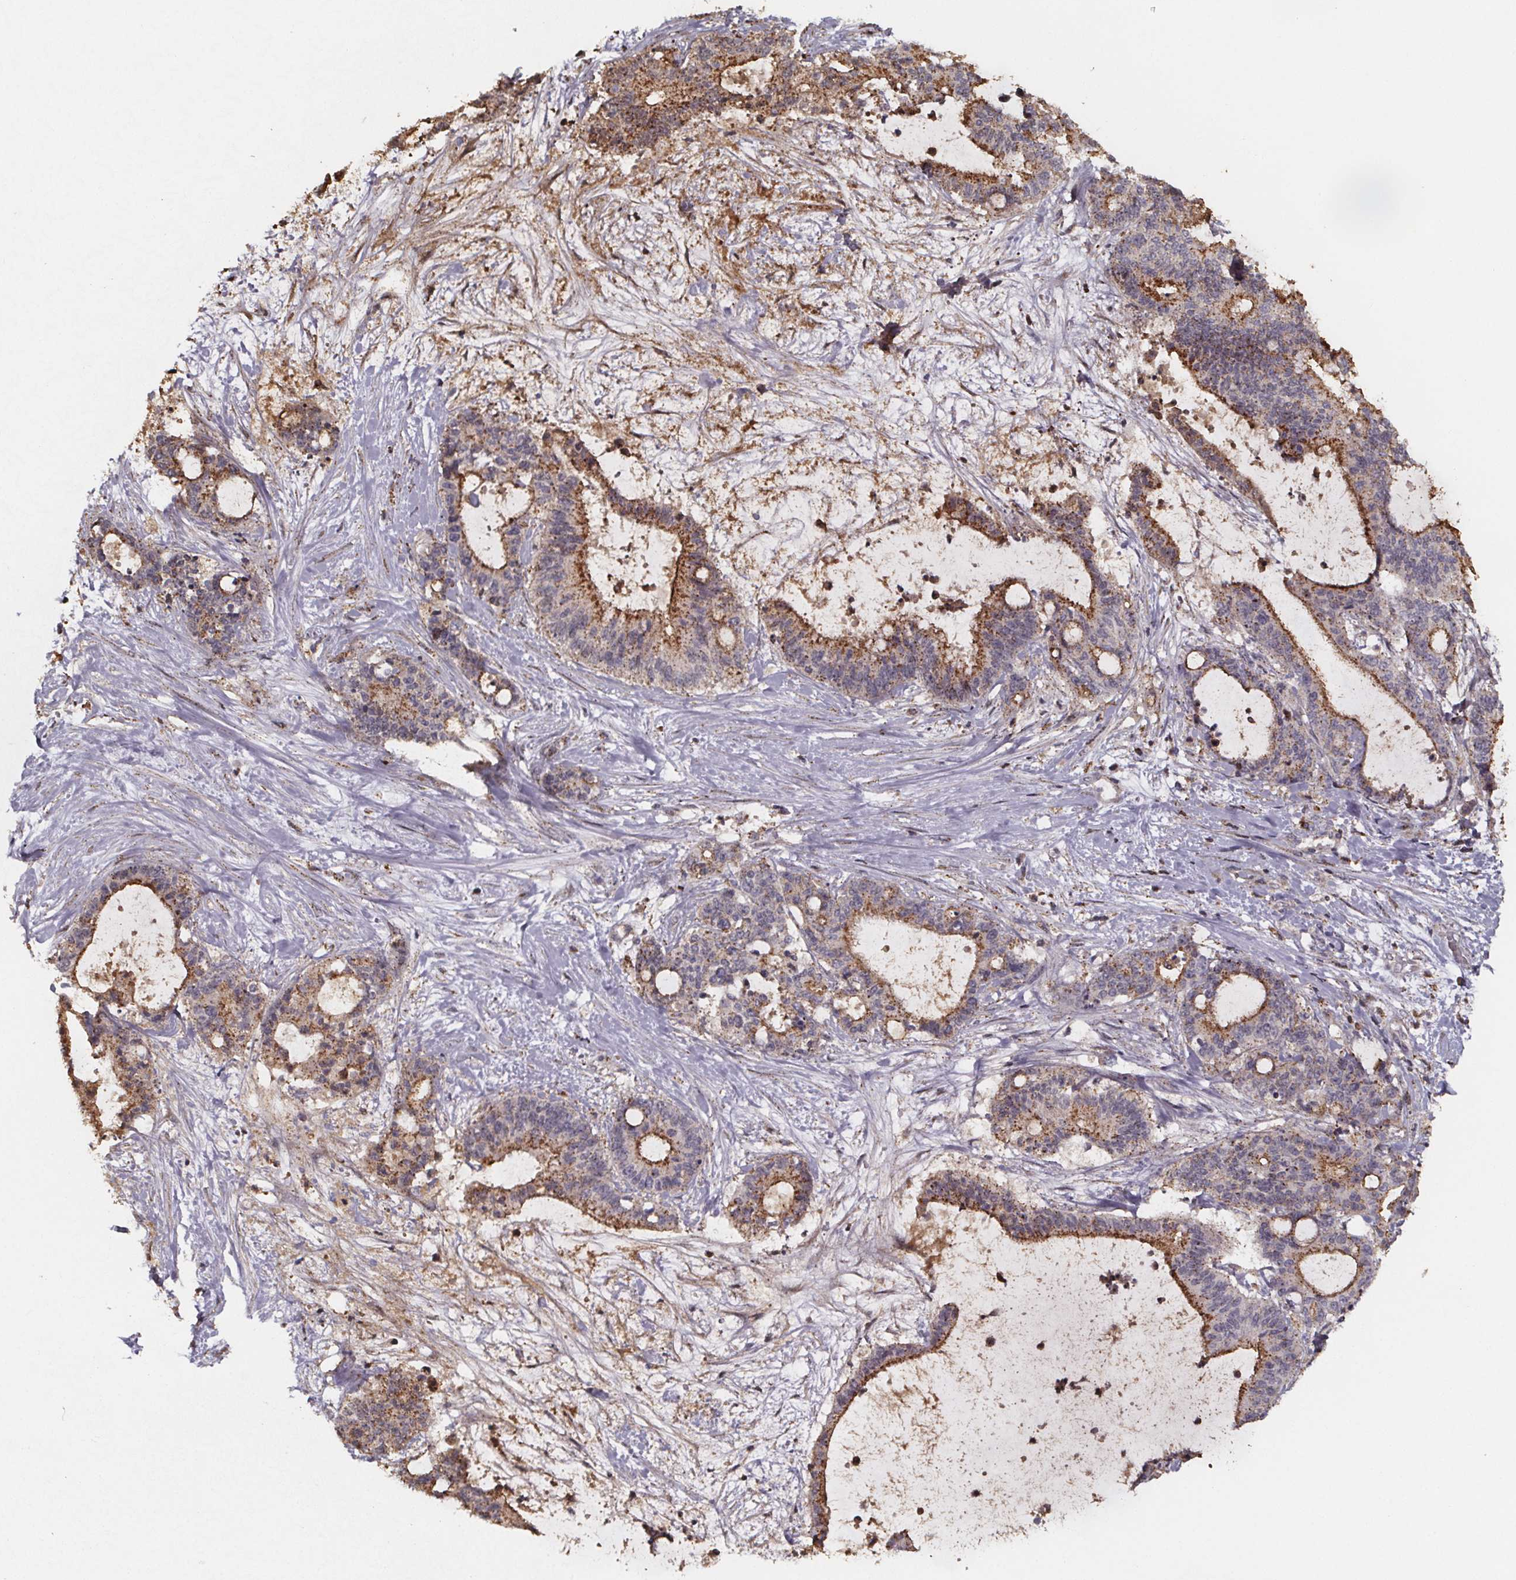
{"staining": {"intensity": "moderate", "quantity": "25%-75%", "location": "cytoplasmic/membranous"}, "tissue": "liver cancer", "cell_type": "Tumor cells", "image_type": "cancer", "snomed": [{"axis": "morphology", "description": "Cholangiocarcinoma"}, {"axis": "topography", "description": "Liver"}], "caption": "Immunohistochemical staining of human liver cancer displays moderate cytoplasmic/membranous protein positivity in approximately 25%-75% of tumor cells.", "gene": "ZNF879", "patient": {"sex": "female", "age": 73}}